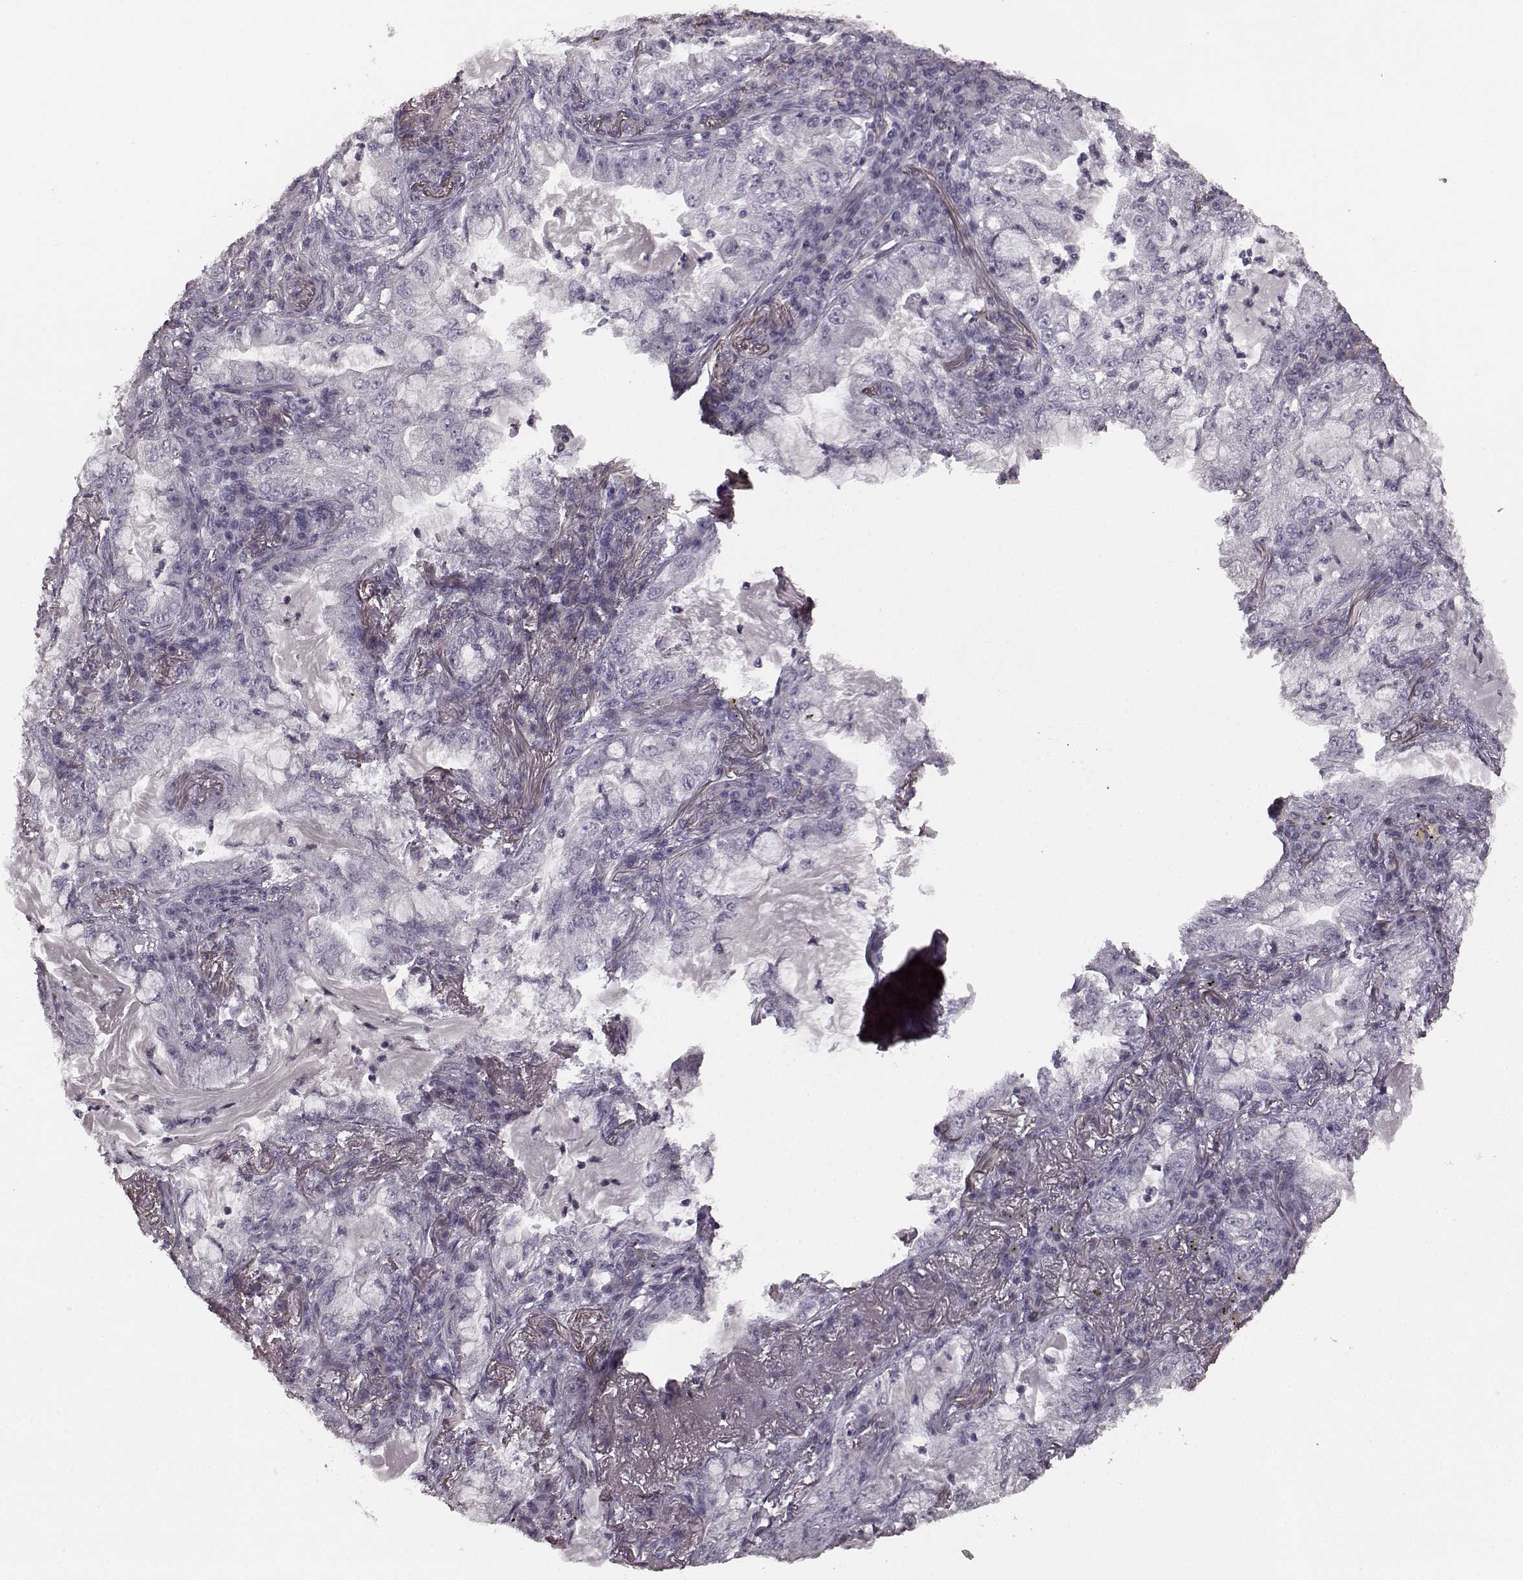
{"staining": {"intensity": "negative", "quantity": "none", "location": "none"}, "tissue": "lung cancer", "cell_type": "Tumor cells", "image_type": "cancer", "snomed": [{"axis": "morphology", "description": "Adenocarcinoma, NOS"}, {"axis": "topography", "description": "Lung"}], "caption": "A high-resolution histopathology image shows immunohistochemistry staining of adenocarcinoma (lung), which displays no significant staining in tumor cells.", "gene": "RIT2", "patient": {"sex": "female", "age": 73}}